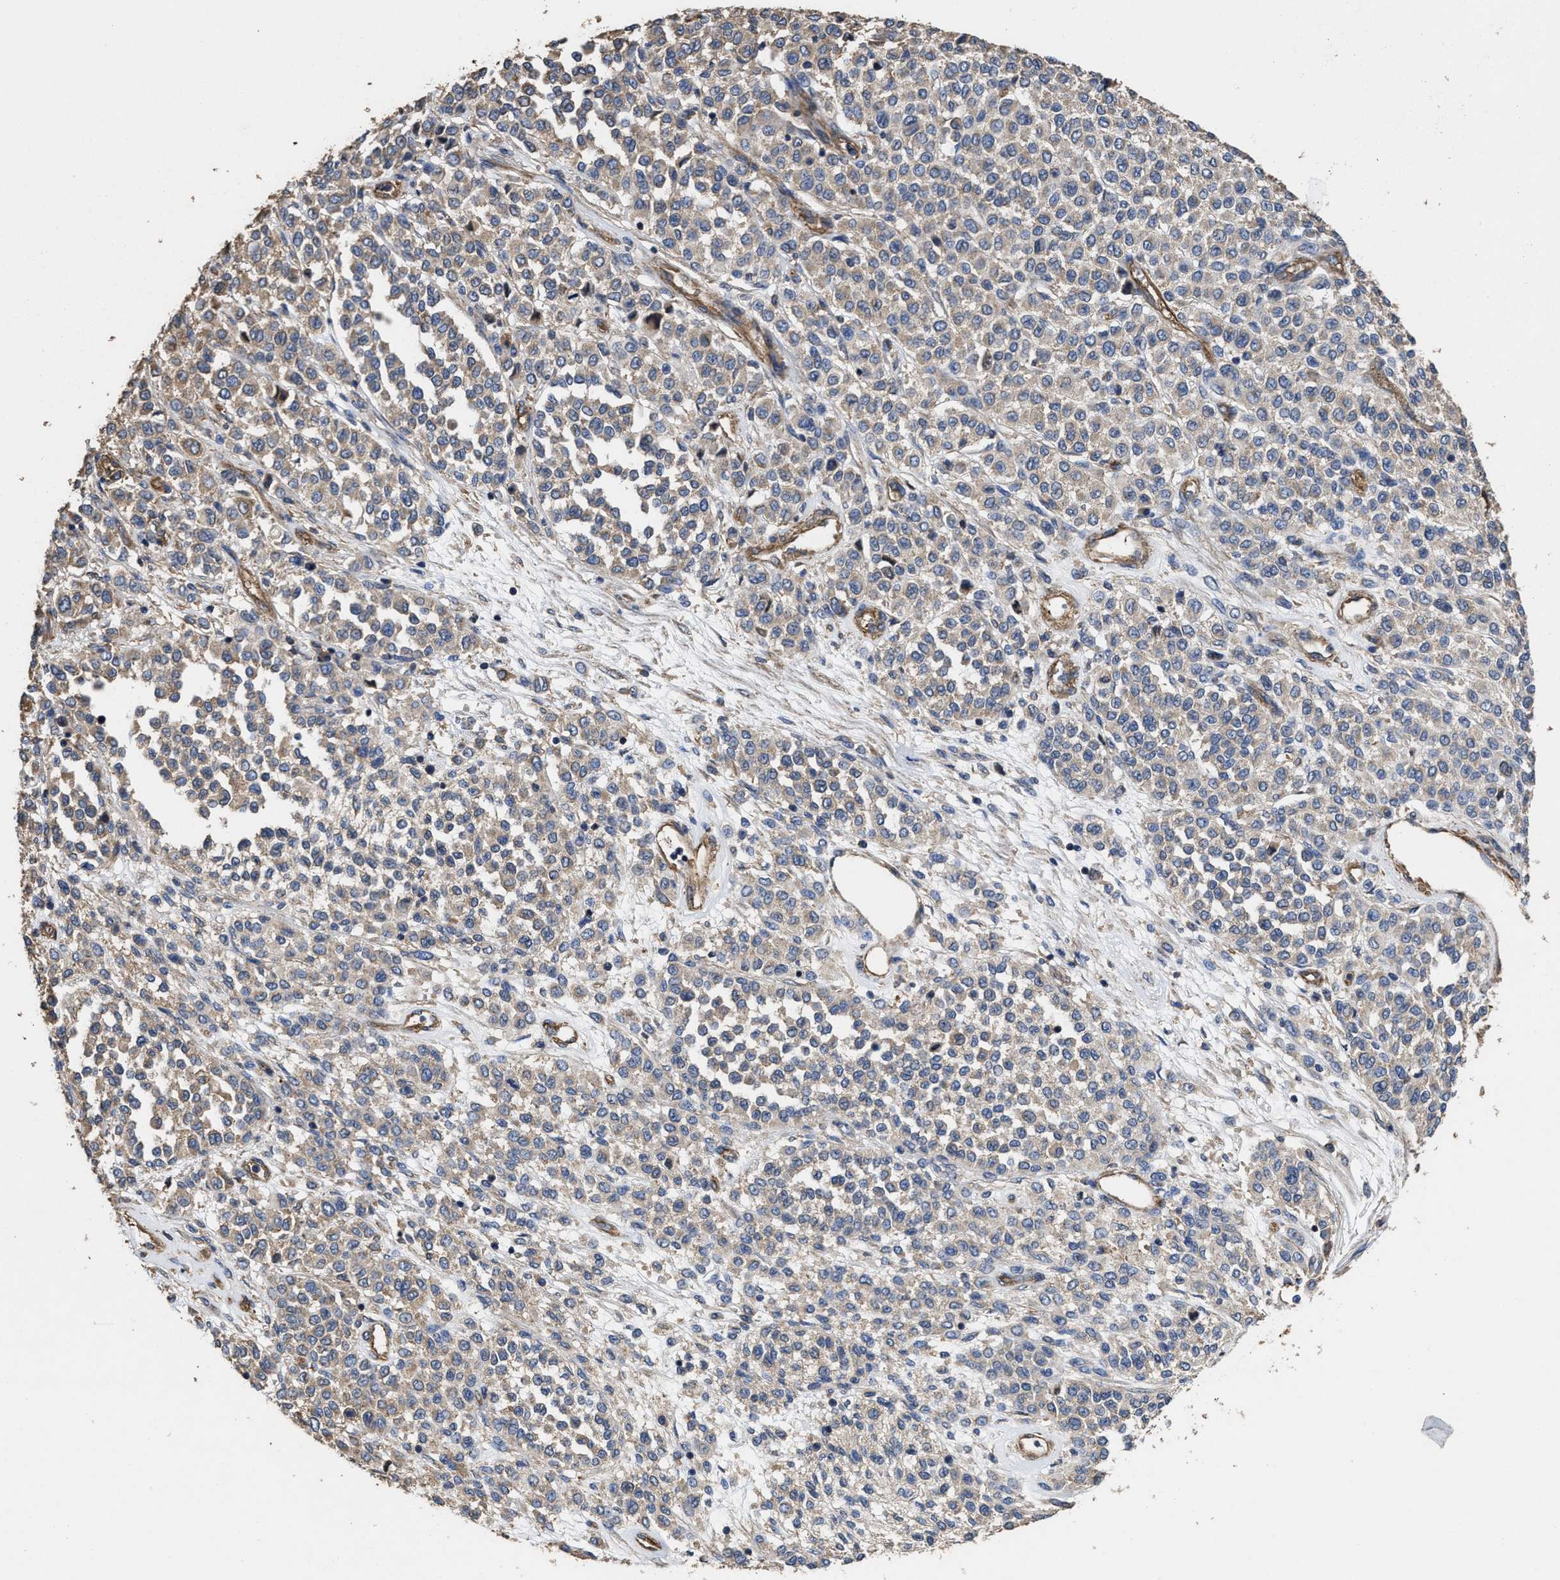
{"staining": {"intensity": "weak", "quantity": "25%-75%", "location": "cytoplasmic/membranous"}, "tissue": "melanoma", "cell_type": "Tumor cells", "image_type": "cancer", "snomed": [{"axis": "morphology", "description": "Malignant melanoma, Metastatic site"}, {"axis": "topography", "description": "Pancreas"}], "caption": "The immunohistochemical stain shows weak cytoplasmic/membranous positivity in tumor cells of malignant melanoma (metastatic site) tissue.", "gene": "SFXN4", "patient": {"sex": "female", "age": 30}}